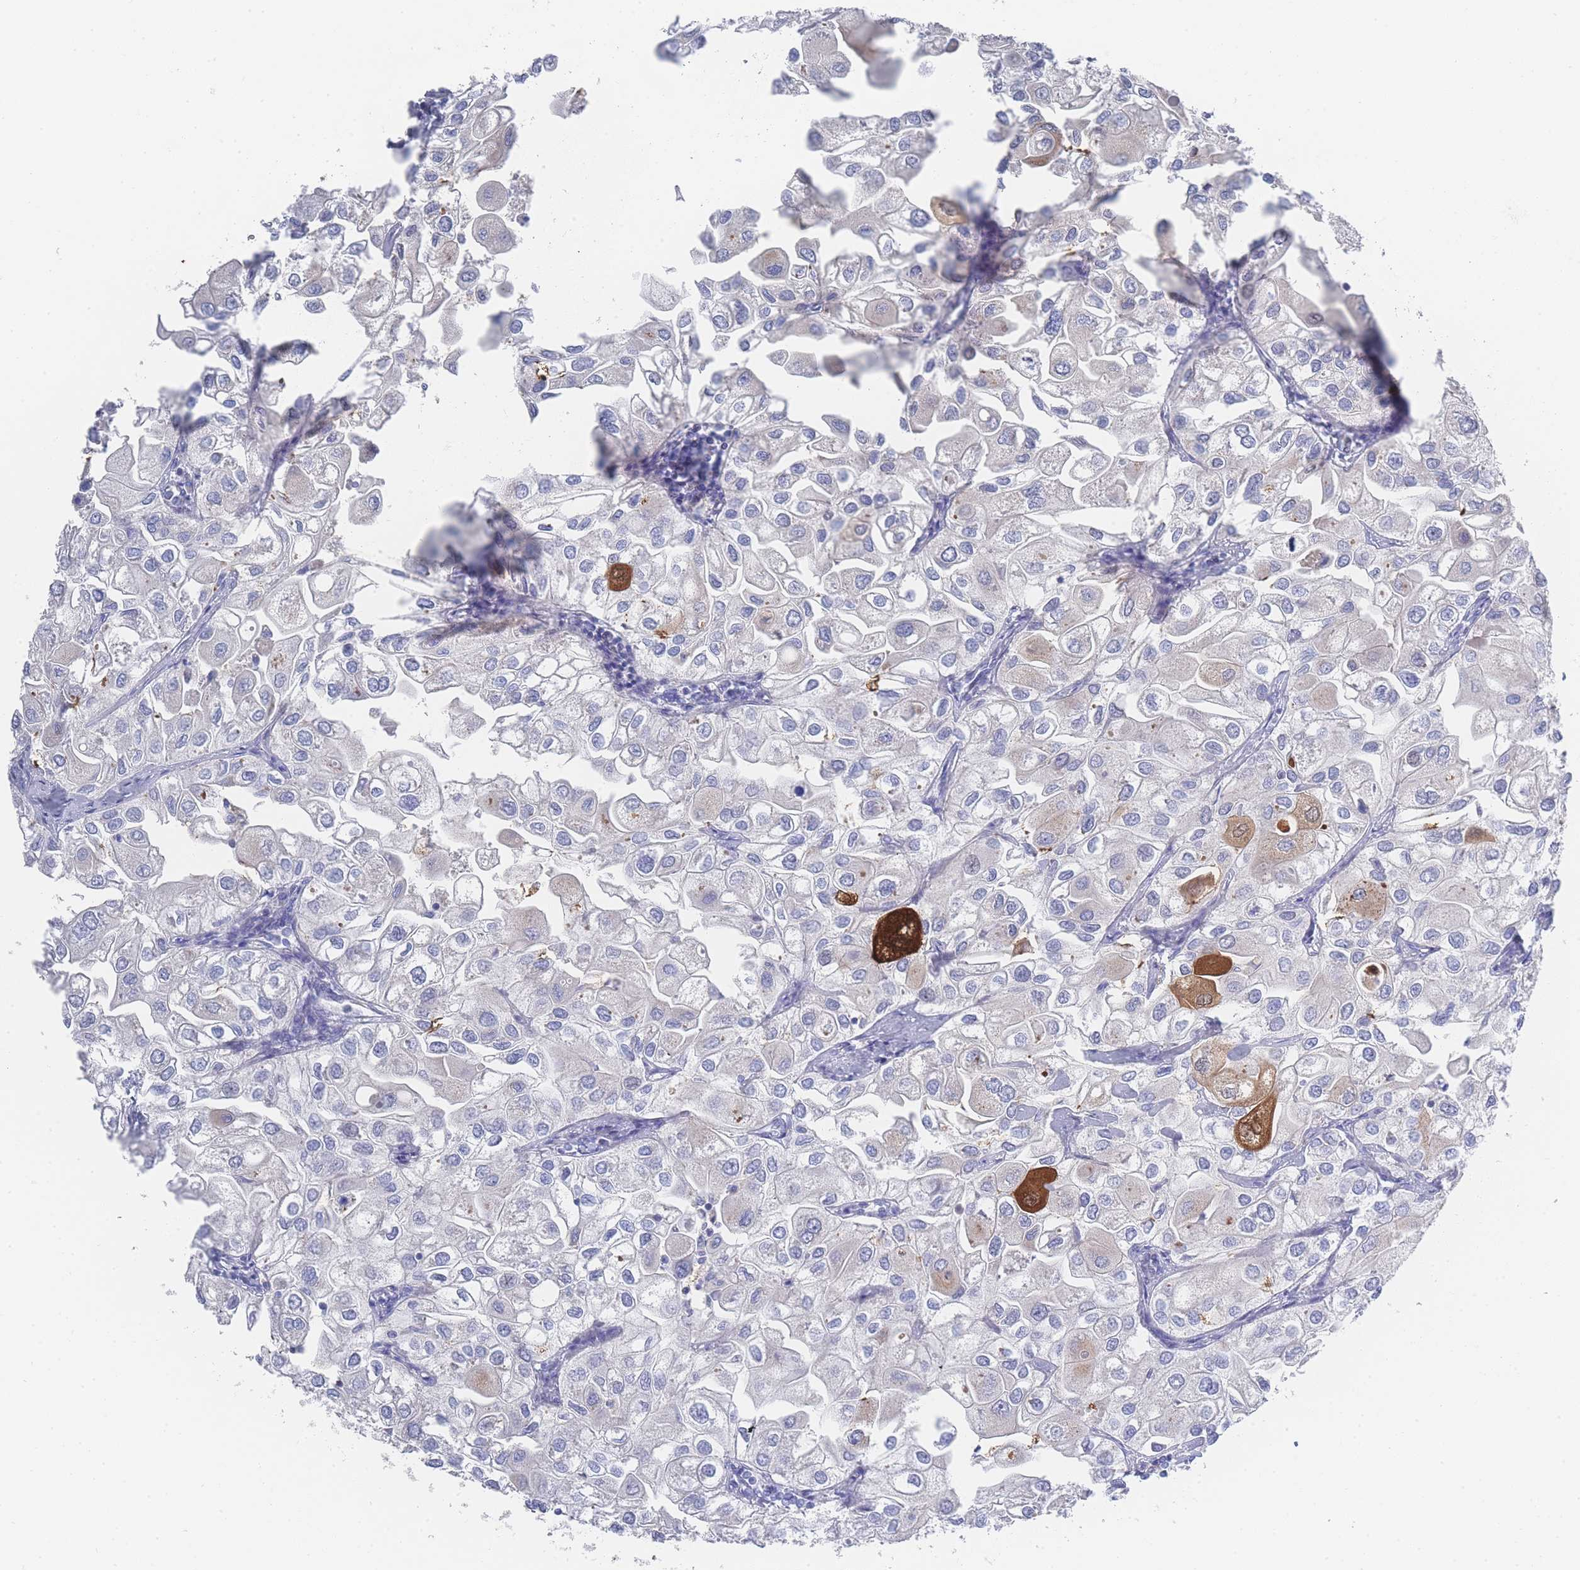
{"staining": {"intensity": "strong", "quantity": "<25%", "location": "cytoplasmic/membranous,nuclear"}, "tissue": "urothelial cancer", "cell_type": "Tumor cells", "image_type": "cancer", "snomed": [{"axis": "morphology", "description": "Urothelial carcinoma, High grade"}, {"axis": "topography", "description": "Urinary bladder"}], "caption": "Immunohistochemical staining of human urothelial cancer shows medium levels of strong cytoplasmic/membranous and nuclear staining in approximately <25% of tumor cells. (Stains: DAB (3,3'-diaminobenzidine) in brown, nuclei in blue, Microscopy: brightfield microscopy at high magnification).", "gene": "ZNF142", "patient": {"sex": "male", "age": 64}}